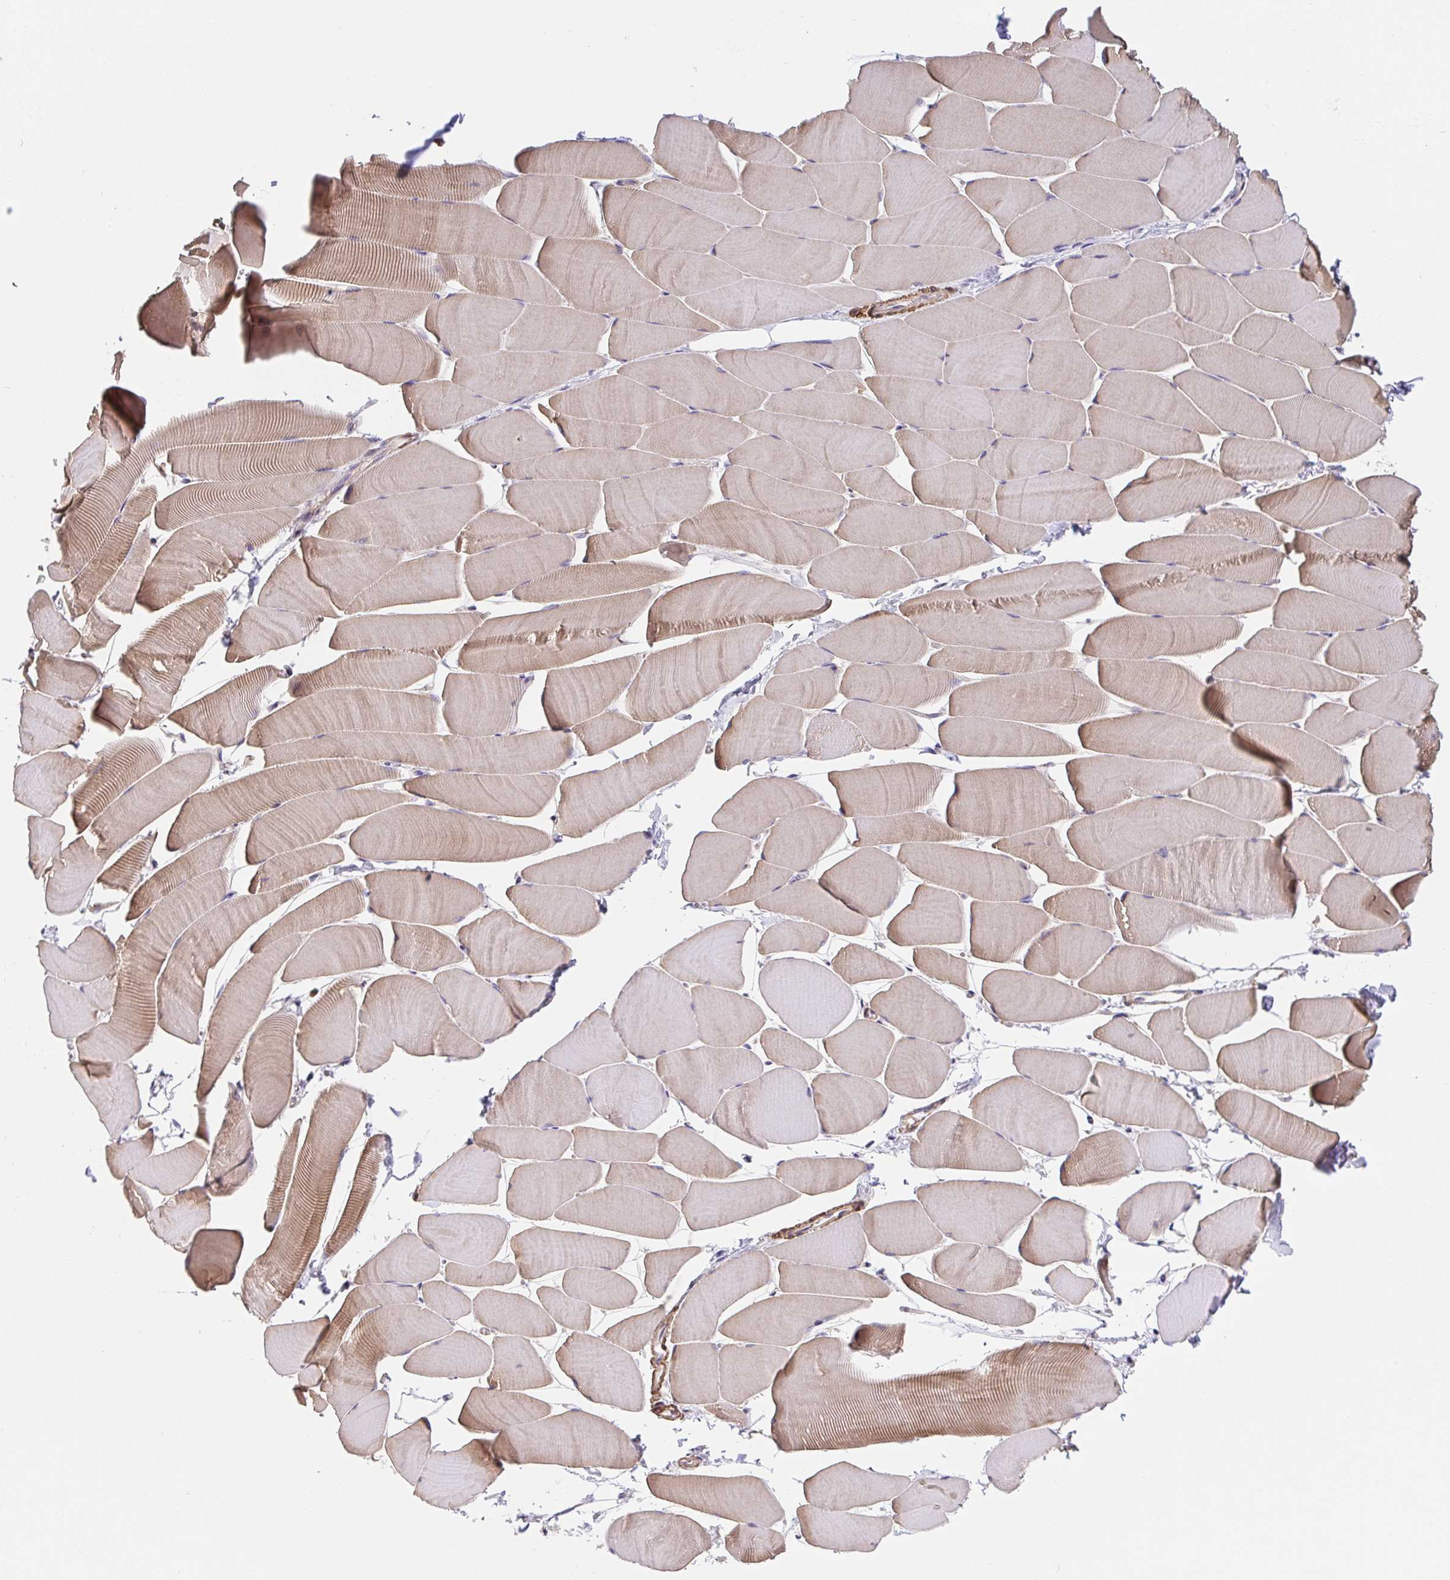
{"staining": {"intensity": "moderate", "quantity": "25%-75%", "location": "cytoplasmic/membranous"}, "tissue": "skeletal muscle", "cell_type": "Myocytes", "image_type": "normal", "snomed": [{"axis": "morphology", "description": "Normal tissue, NOS"}, {"axis": "topography", "description": "Skeletal muscle"}], "caption": "DAB immunohistochemical staining of benign skeletal muscle reveals moderate cytoplasmic/membranous protein expression in about 25%-75% of myocytes.", "gene": "ZNF696", "patient": {"sex": "male", "age": 25}}